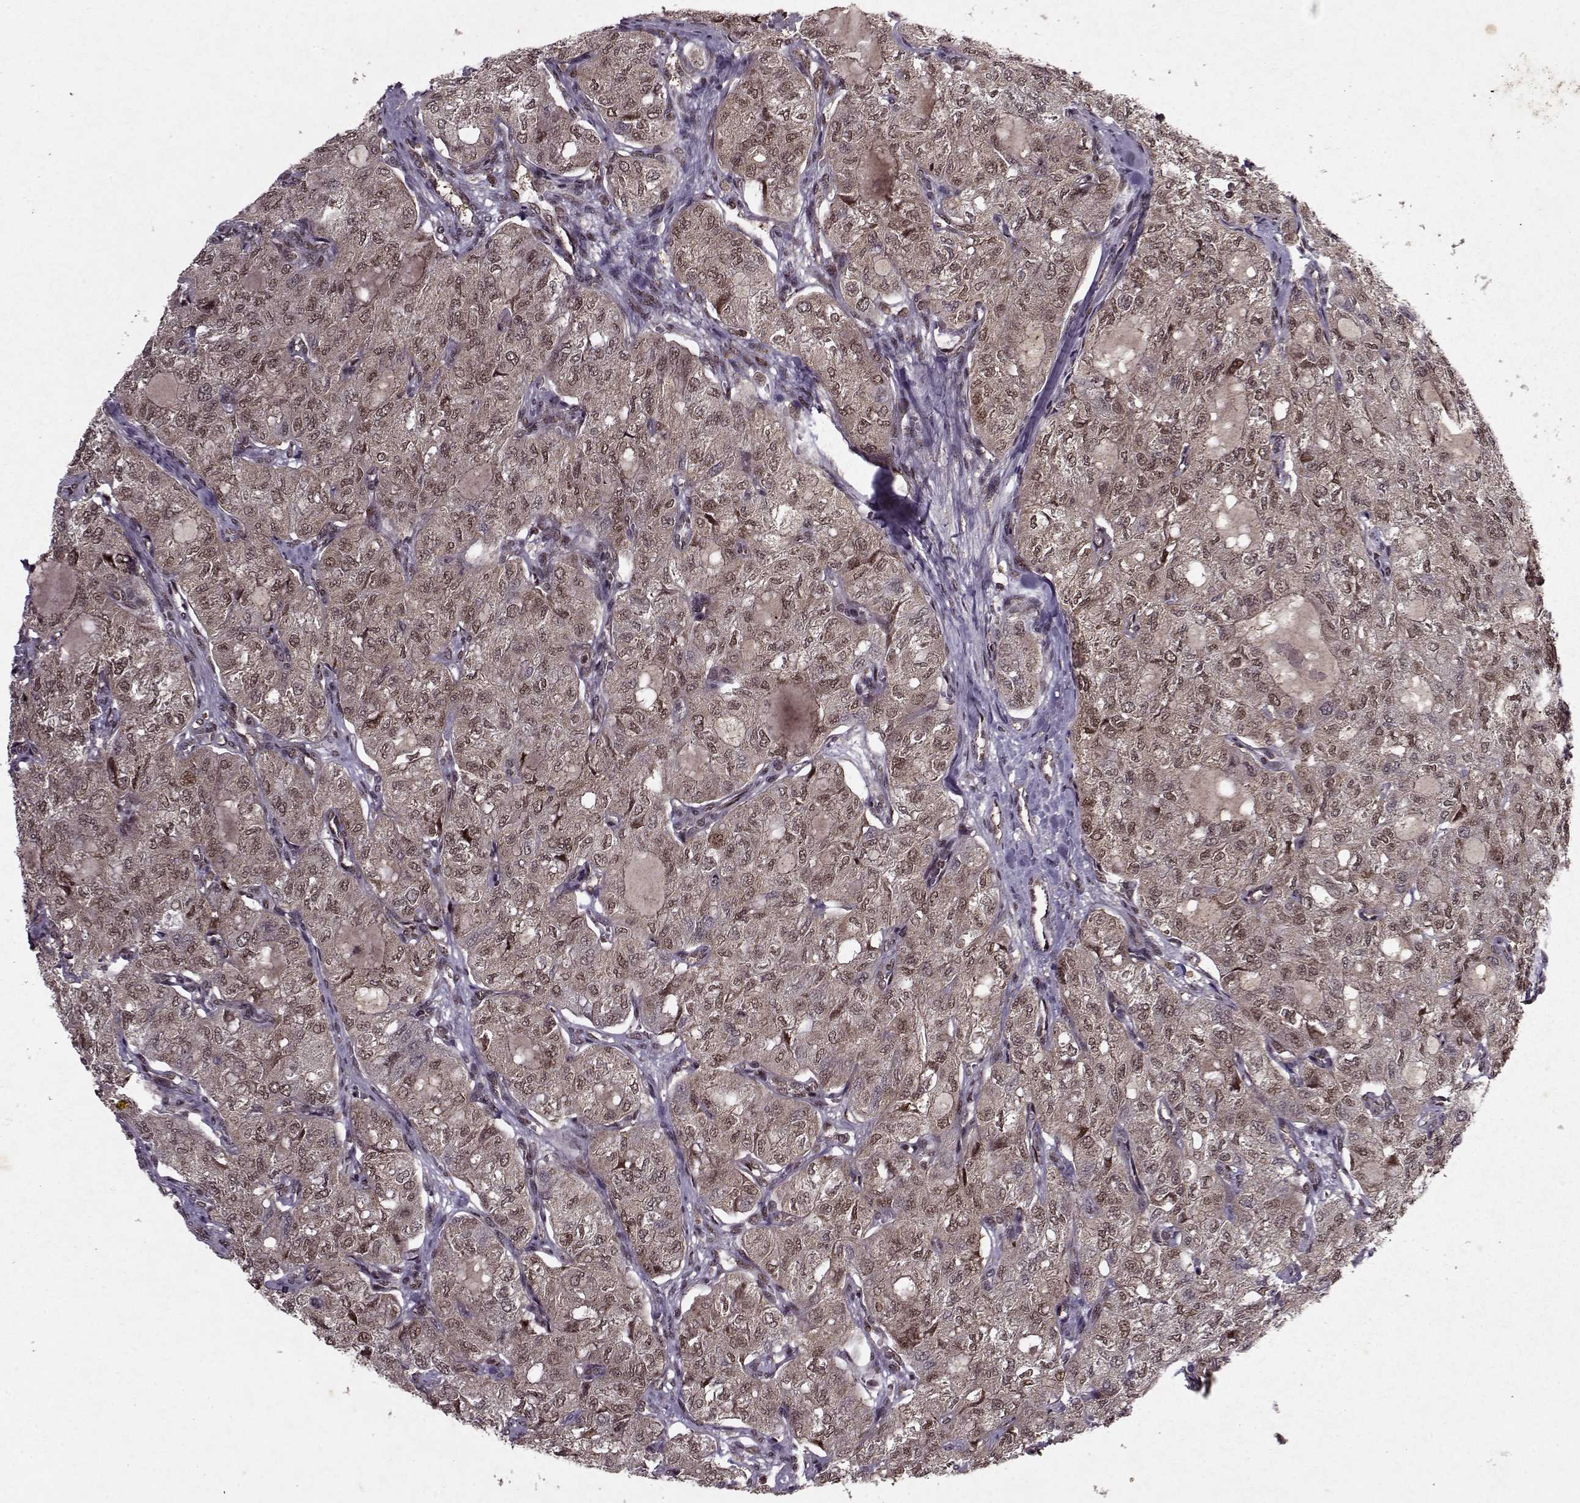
{"staining": {"intensity": "weak", "quantity": ">75%", "location": "nuclear"}, "tissue": "thyroid cancer", "cell_type": "Tumor cells", "image_type": "cancer", "snomed": [{"axis": "morphology", "description": "Follicular adenoma carcinoma, NOS"}, {"axis": "topography", "description": "Thyroid gland"}], "caption": "A low amount of weak nuclear staining is seen in about >75% of tumor cells in thyroid cancer (follicular adenoma carcinoma) tissue.", "gene": "PSMA7", "patient": {"sex": "male", "age": 75}}